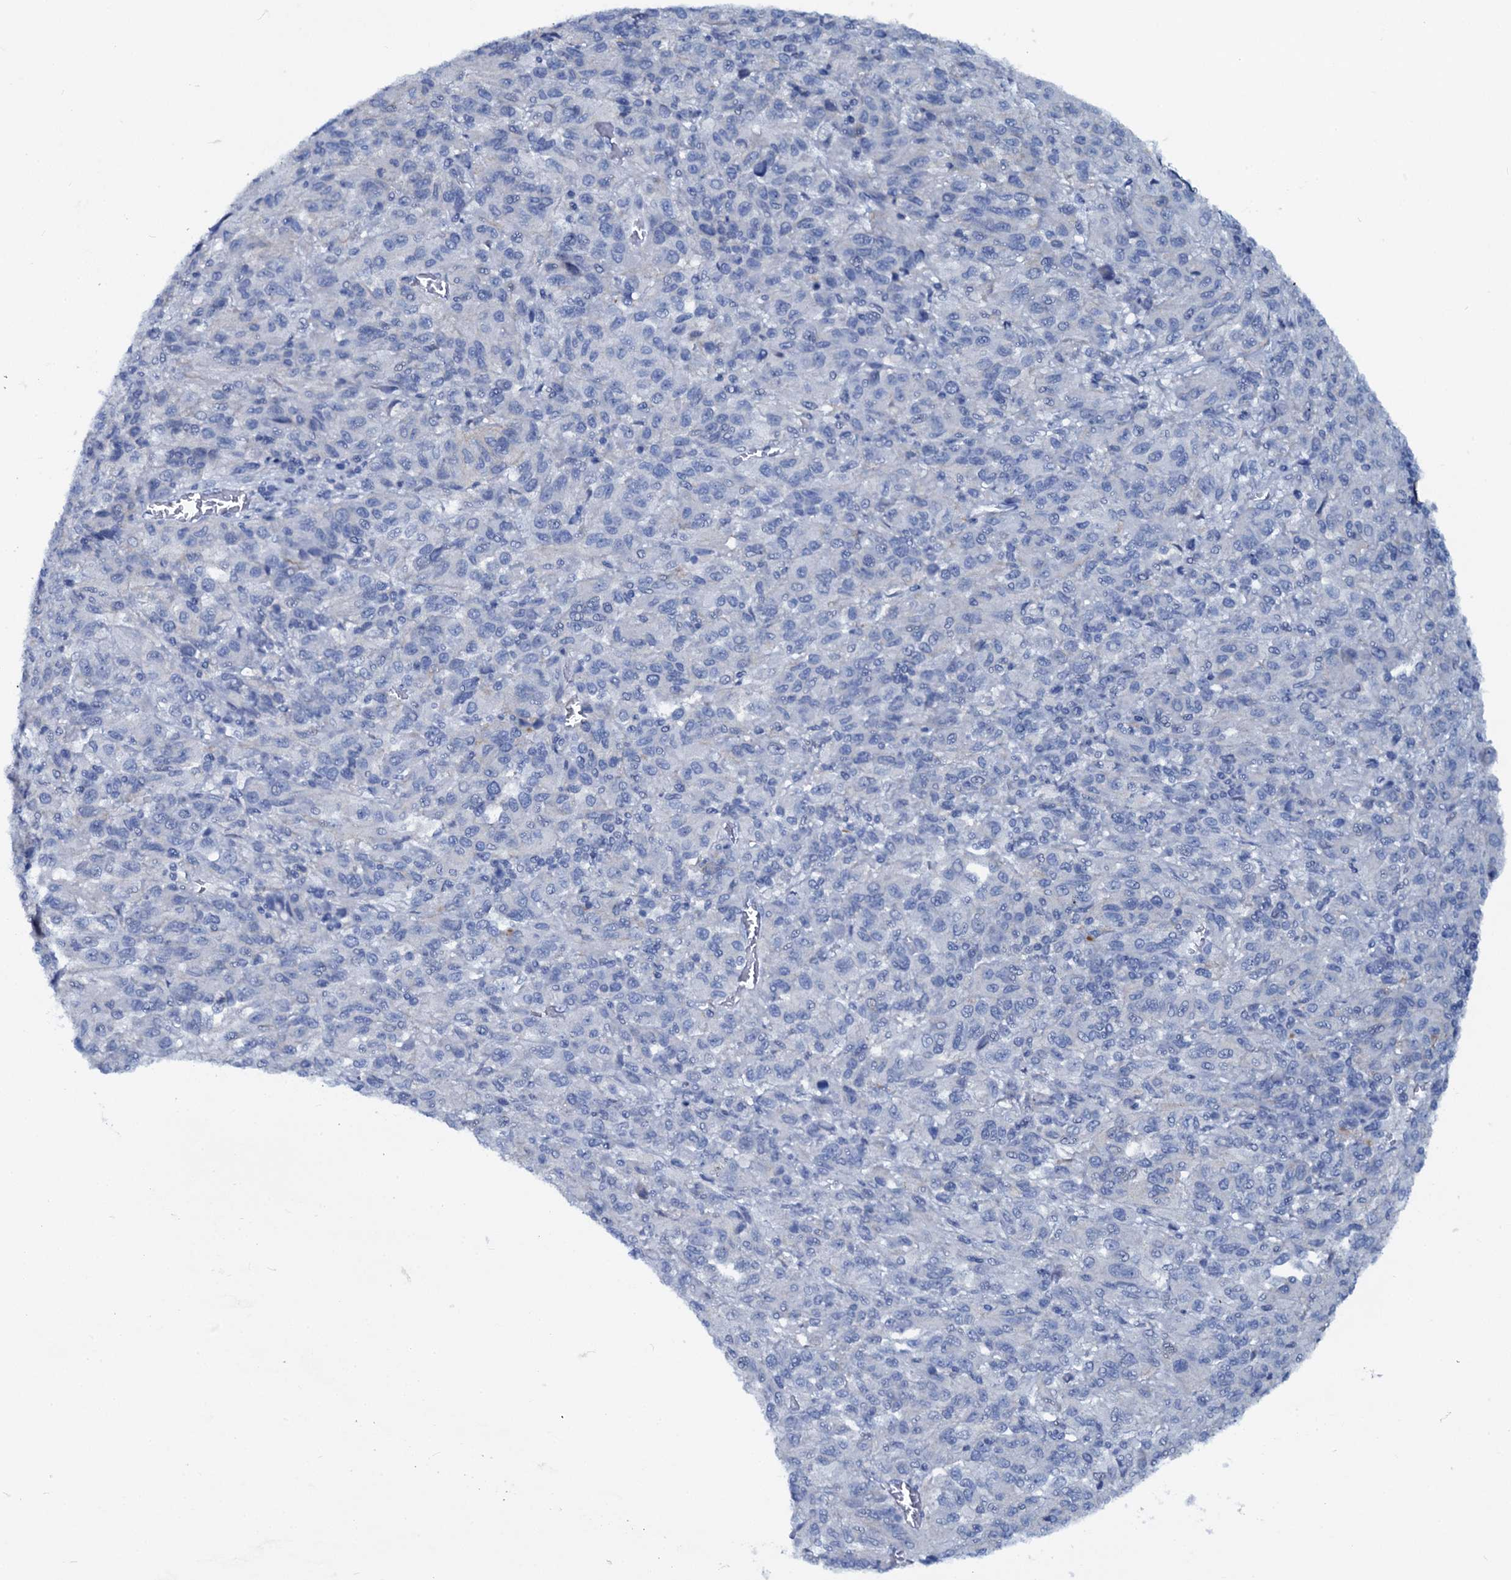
{"staining": {"intensity": "negative", "quantity": "none", "location": "none"}, "tissue": "melanoma", "cell_type": "Tumor cells", "image_type": "cancer", "snomed": [{"axis": "morphology", "description": "Malignant melanoma, Metastatic site"}, {"axis": "topography", "description": "Lung"}], "caption": "Melanoma stained for a protein using IHC reveals no positivity tumor cells.", "gene": "SLC4A7", "patient": {"sex": "male", "age": 64}}